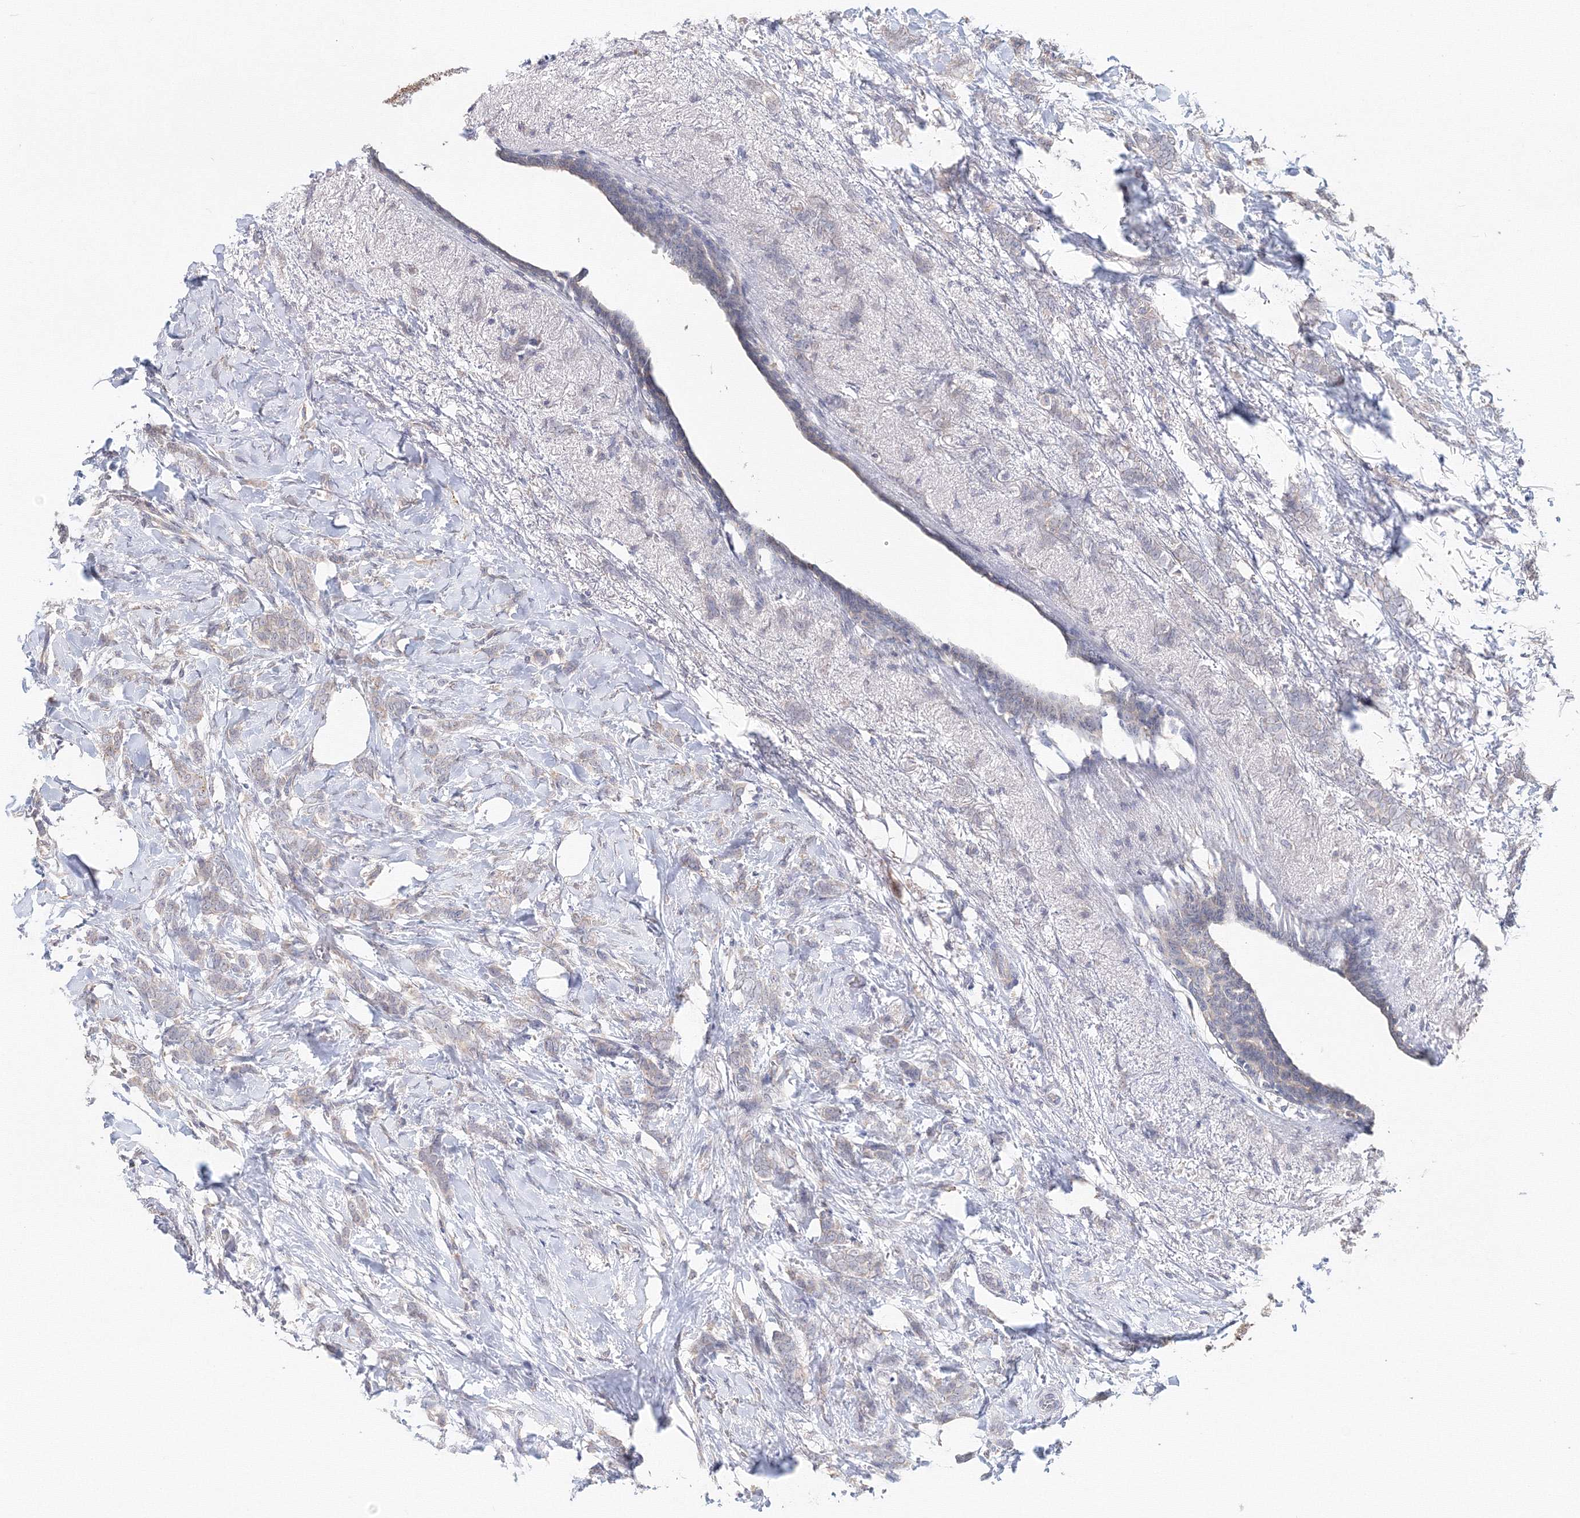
{"staining": {"intensity": "negative", "quantity": "none", "location": "none"}, "tissue": "breast cancer", "cell_type": "Tumor cells", "image_type": "cancer", "snomed": [{"axis": "morphology", "description": "Lobular carcinoma, in situ"}, {"axis": "morphology", "description": "Lobular carcinoma"}, {"axis": "topography", "description": "Breast"}], "caption": "This is an IHC photomicrograph of breast cancer (lobular carcinoma). There is no positivity in tumor cells.", "gene": "DHRS12", "patient": {"sex": "female", "age": 41}}